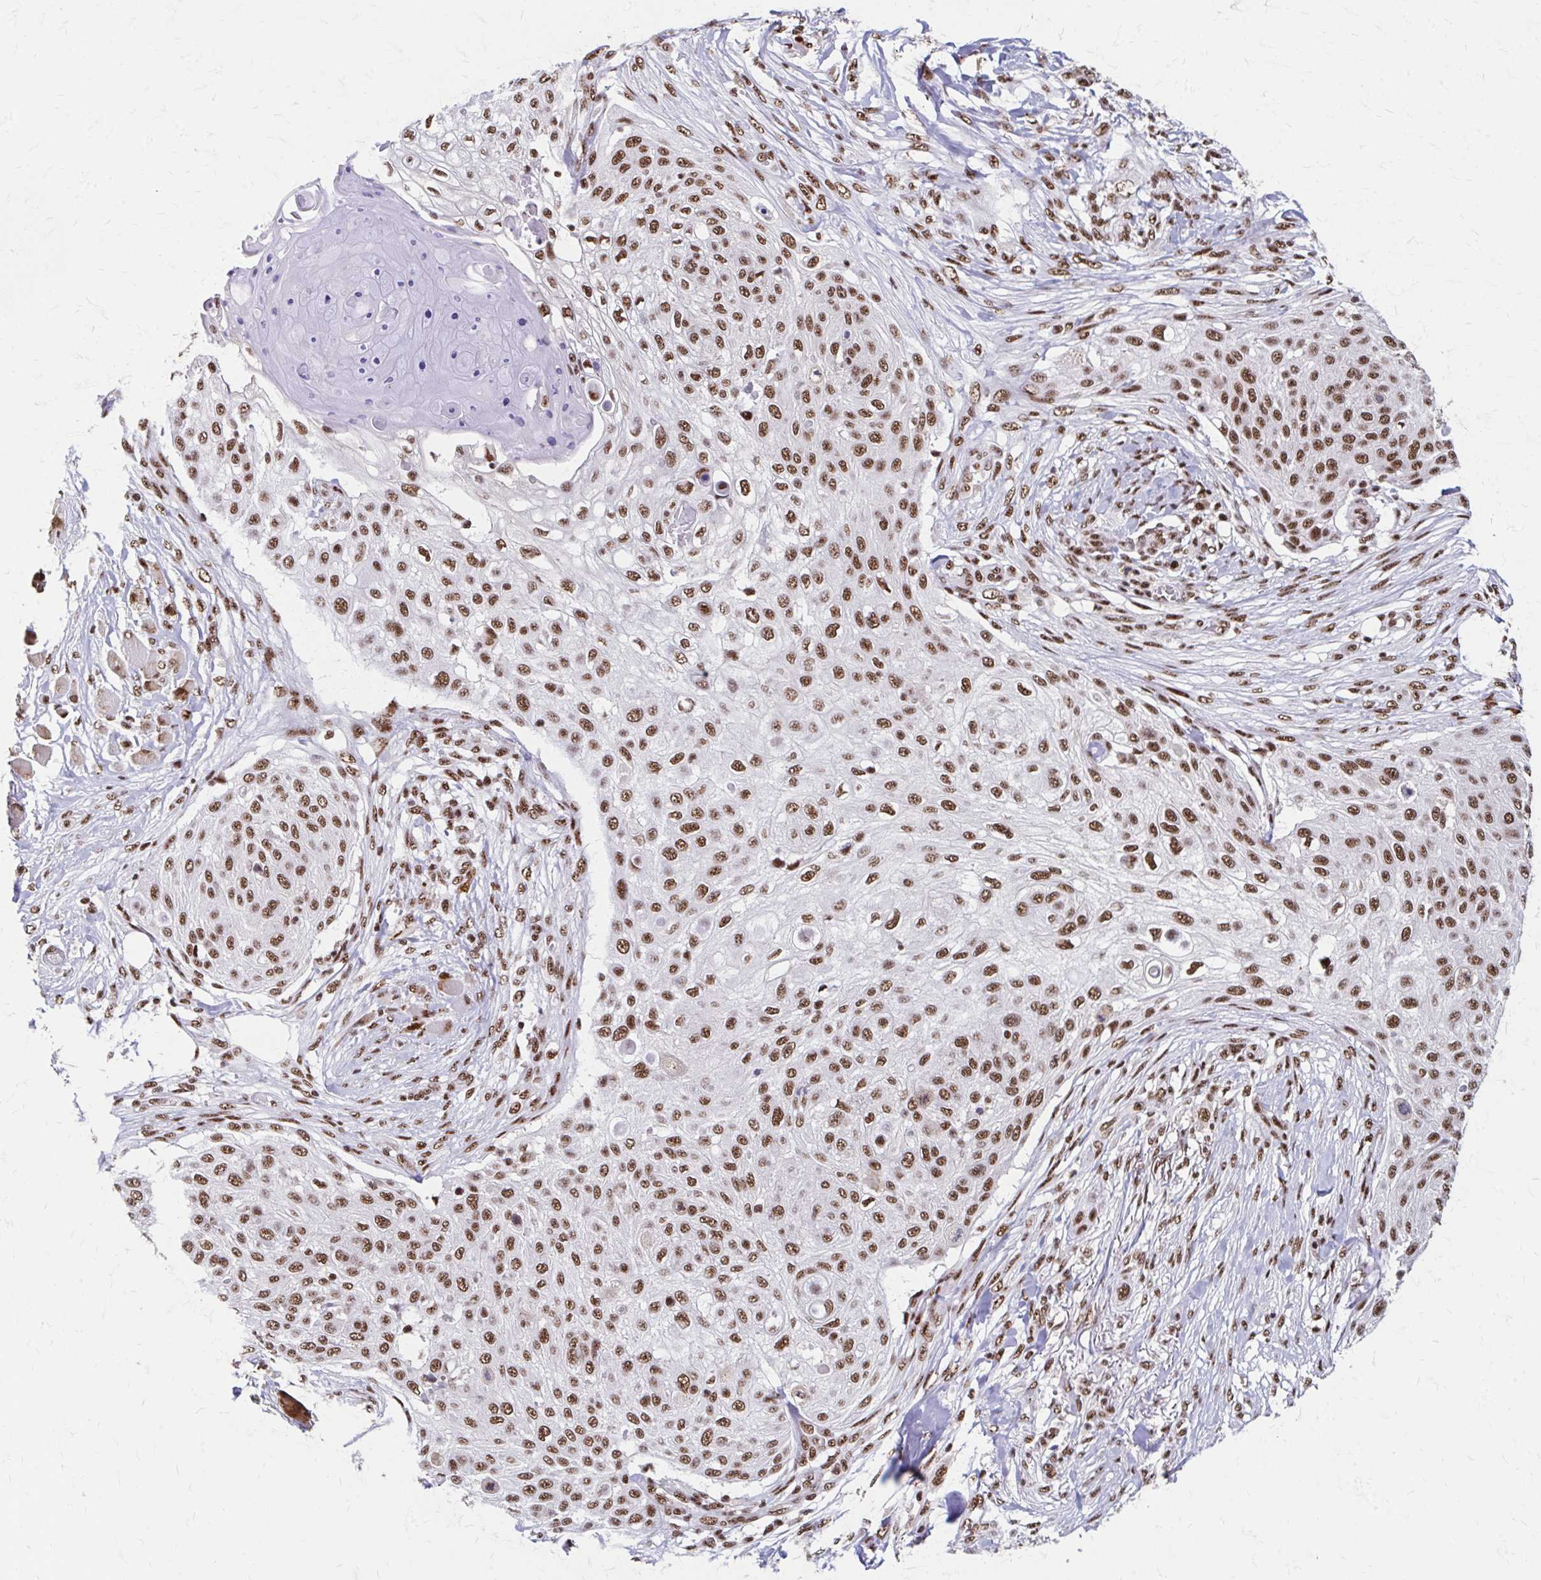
{"staining": {"intensity": "moderate", "quantity": ">75%", "location": "nuclear"}, "tissue": "skin cancer", "cell_type": "Tumor cells", "image_type": "cancer", "snomed": [{"axis": "morphology", "description": "Squamous cell carcinoma, NOS"}, {"axis": "topography", "description": "Skin"}], "caption": "An image showing moderate nuclear expression in about >75% of tumor cells in skin squamous cell carcinoma, as visualized by brown immunohistochemical staining.", "gene": "CNKSR3", "patient": {"sex": "female", "age": 87}}